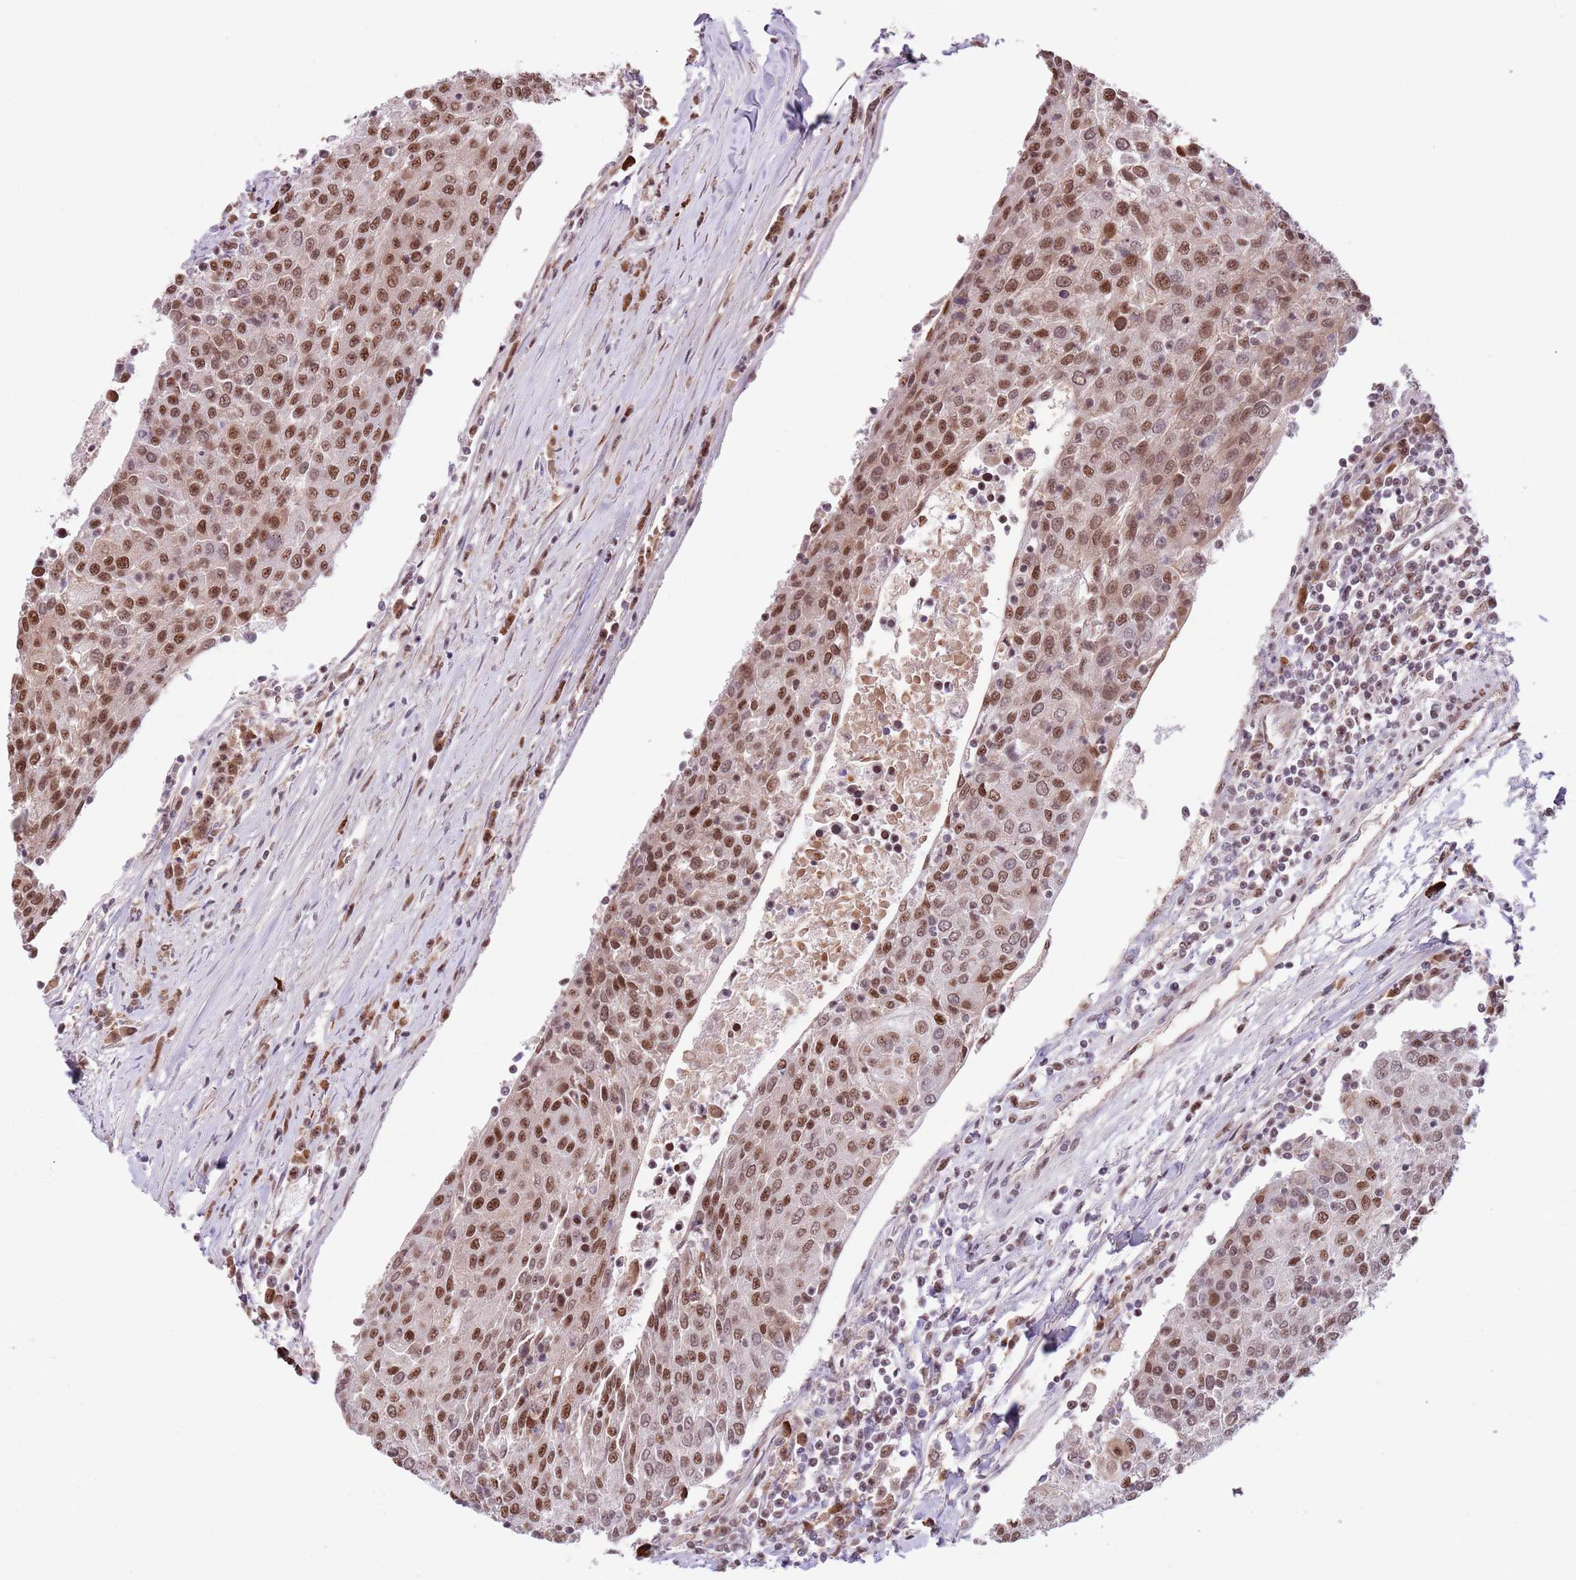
{"staining": {"intensity": "moderate", "quantity": ">75%", "location": "nuclear"}, "tissue": "urothelial cancer", "cell_type": "Tumor cells", "image_type": "cancer", "snomed": [{"axis": "morphology", "description": "Urothelial carcinoma, High grade"}, {"axis": "topography", "description": "Urinary bladder"}], "caption": "There is medium levels of moderate nuclear staining in tumor cells of urothelial carcinoma (high-grade), as demonstrated by immunohistochemical staining (brown color).", "gene": "SIPA1L3", "patient": {"sex": "female", "age": 85}}